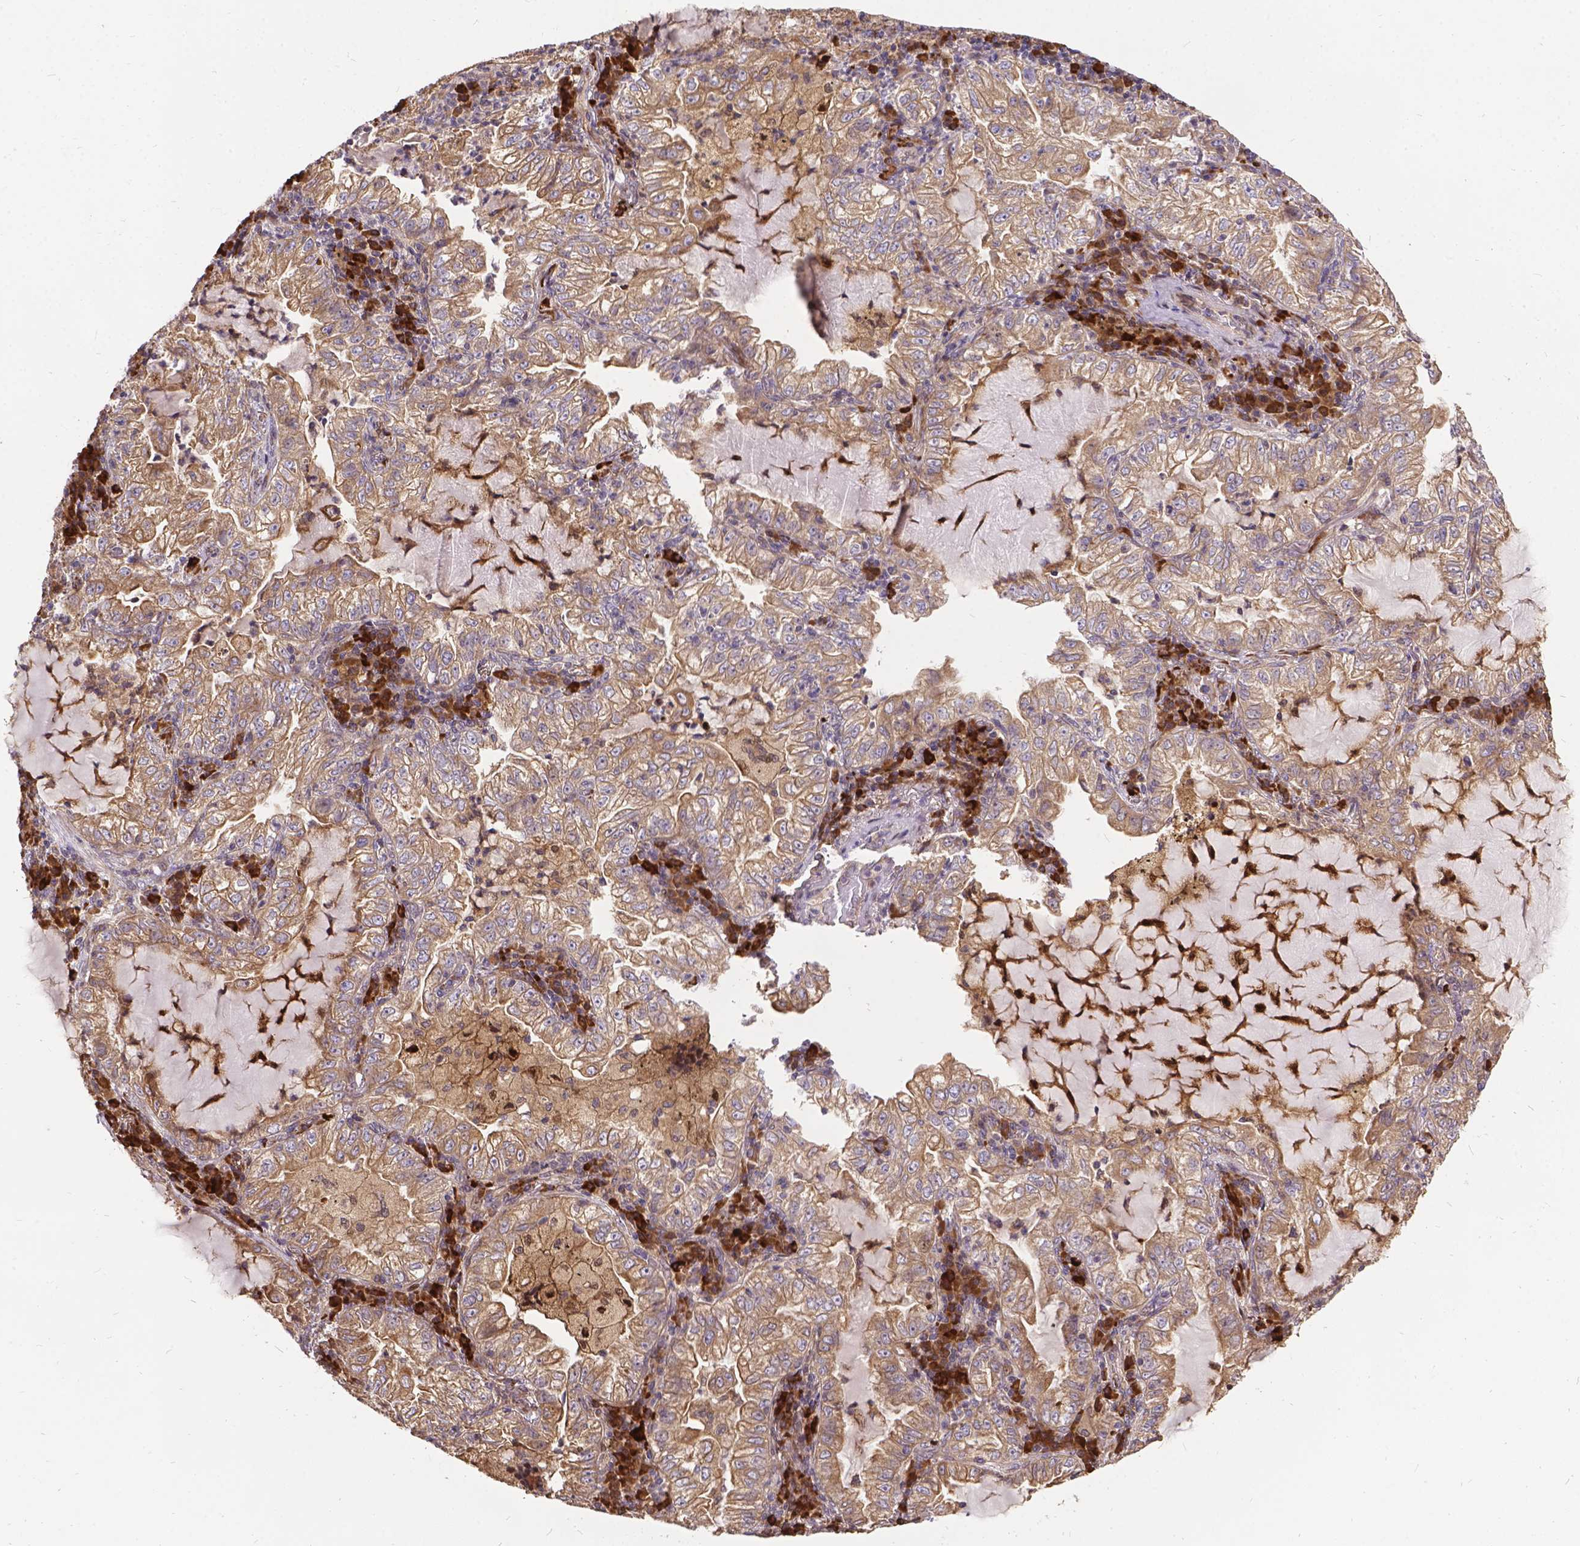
{"staining": {"intensity": "weak", "quantity": ">75%", "location": "cytoplasmic/membranous"}, "tissue": "lung cancer", "cell_type": "Tumor cells", "image_type": "cancer", "snomed": [{"axis": "morphology", "description": "Adenocarcinoma, NOS"}, {"axis": "topography", "description": "Lung"}], "caption": "A photomicrograph of lung adenocarcinoma stained for a protein demonstrates weak cytoplasmic/membranous brown staining in tumor cells.", "gene": "DENND6A", "patient": {"sex": "female", "age": 73}}